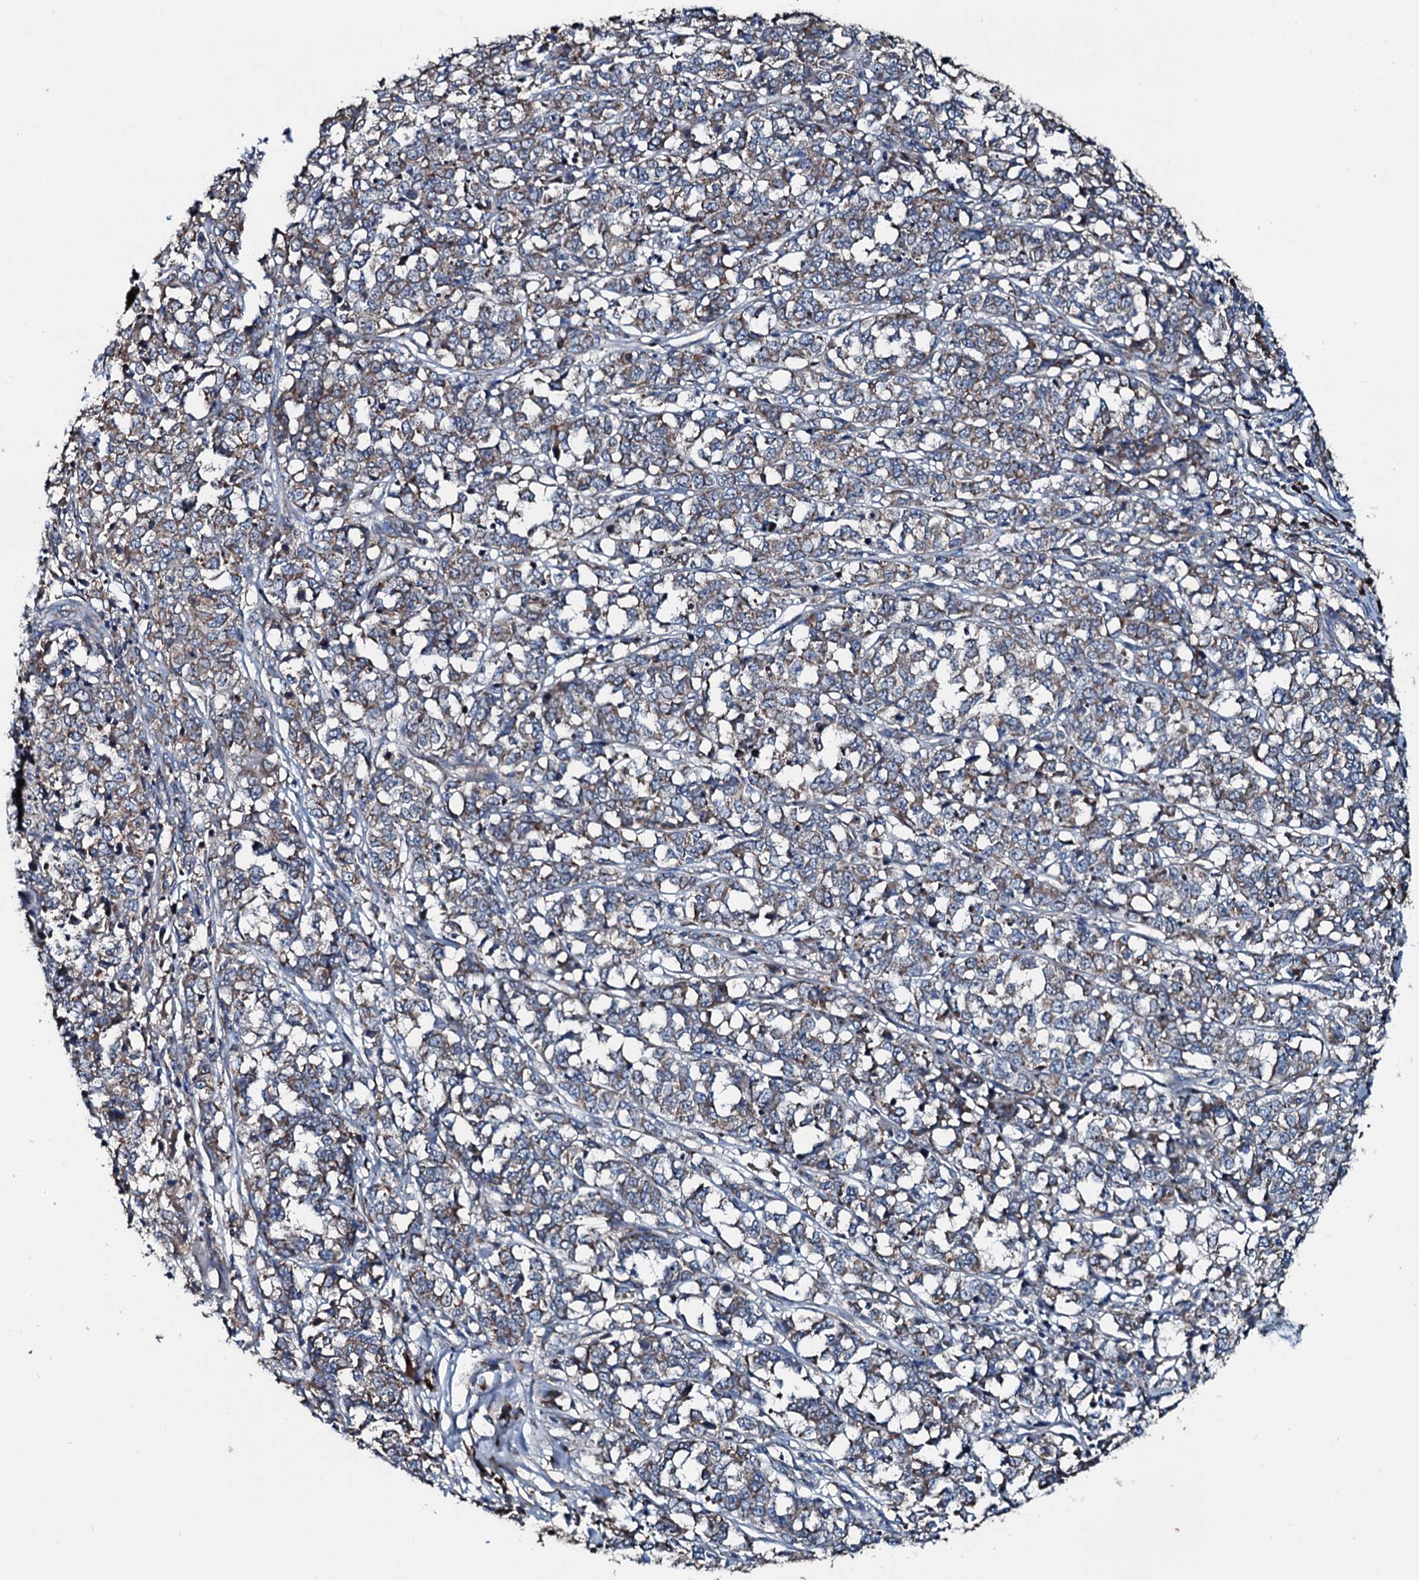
{"staining": {"intensity": "weak", "quantity": "<25%", "location": "cytoplasmic/membranous"}, "tissue": "melanoma", "cell_type": "Tumor cells", "image_type": "cancer", "snomed": [{"axis": "morphology", "description": "Malignant melanoma, NOS"}, {"axis": "topography", "description": "Skin"}], "caption": "This is an immunohistochemistry (IHC) micrograph of human melanoma. There is no expression in tumor cells.", "gene": "ACSS3", "patient": {"sex": "female", "age": 72}}